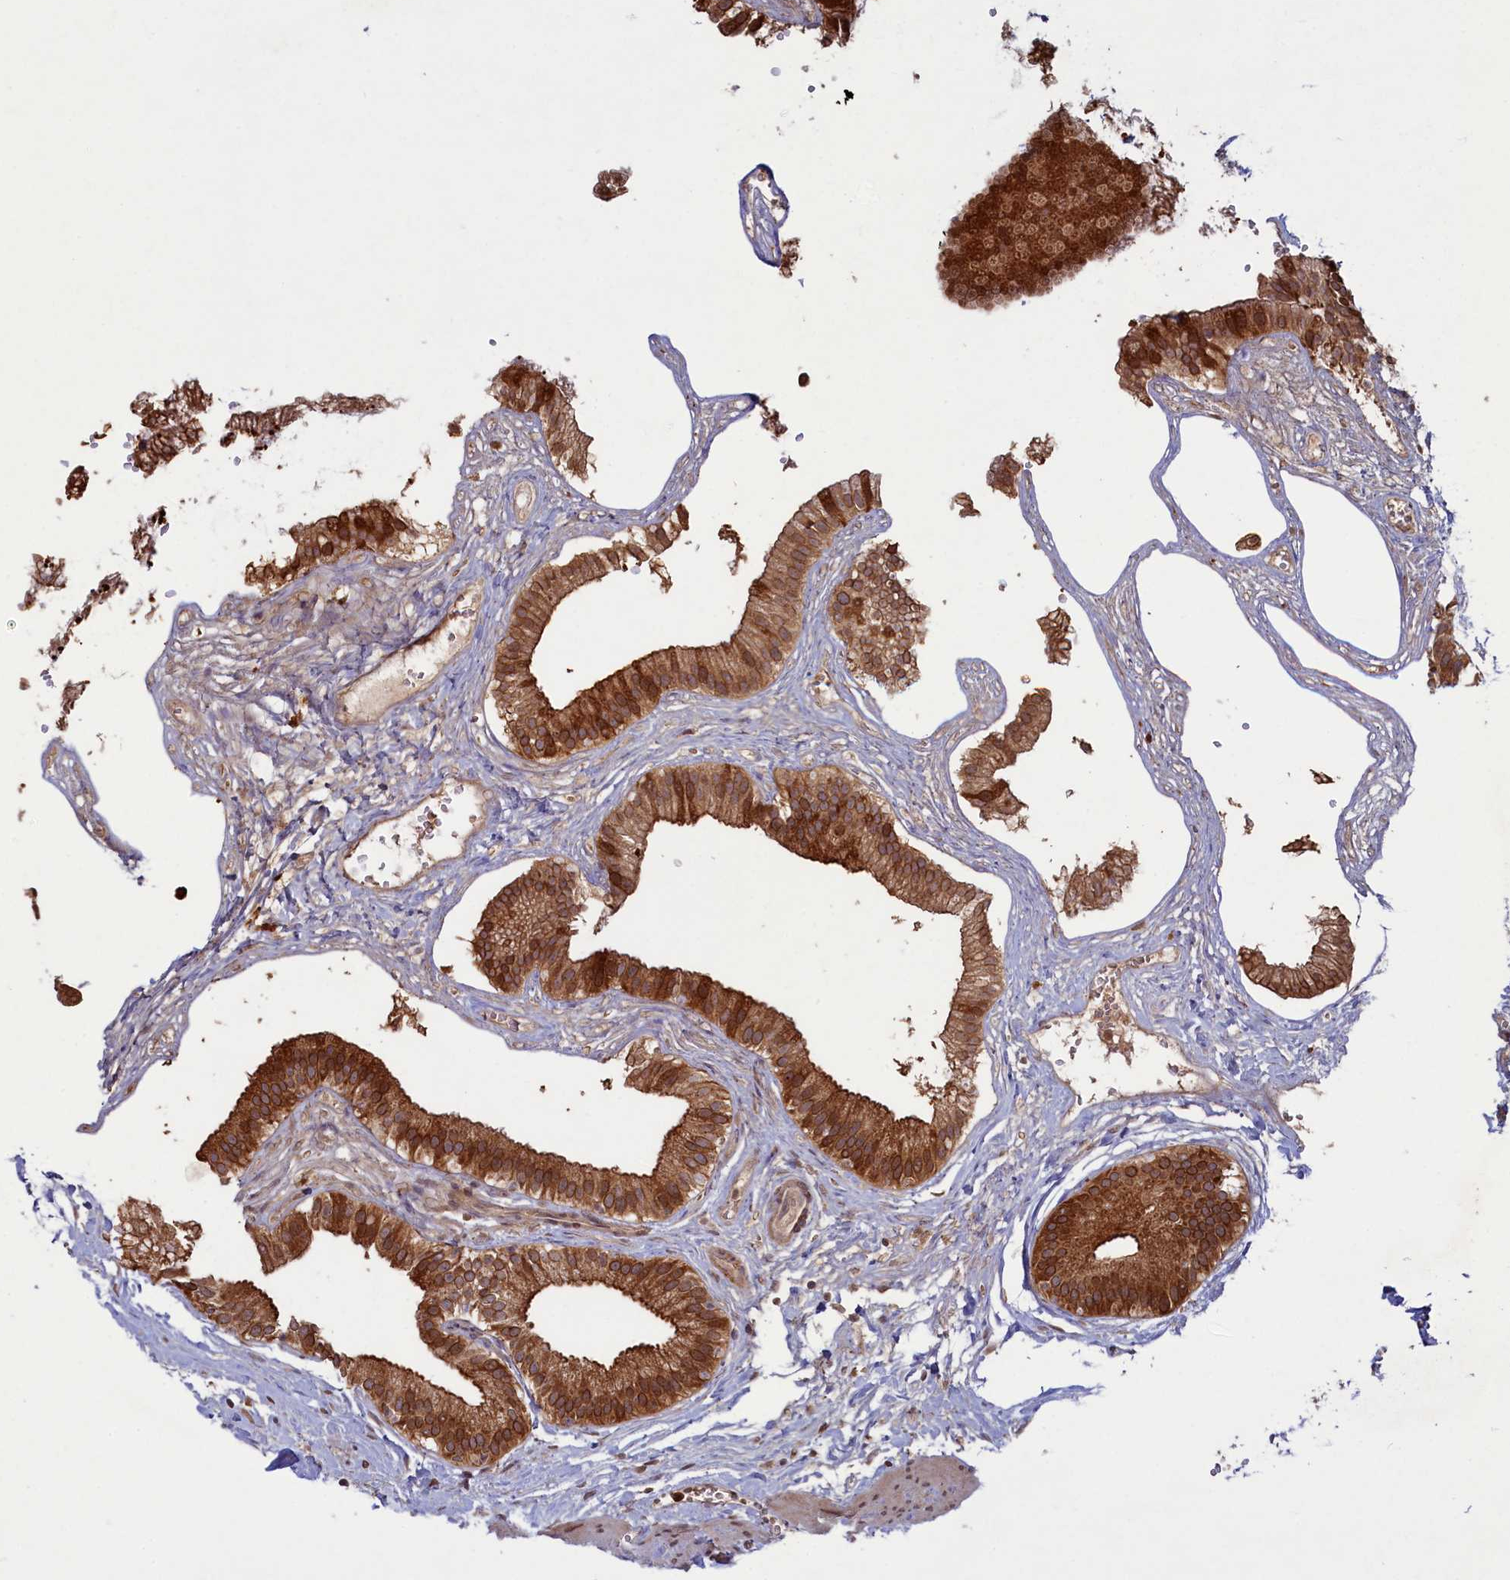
{"staining": {"intensity": "strong", "quantity": ">75%", "location": "cytoplasmic/membranous,nuclear"}, "tissue": "gallbladder", "cell_type": "Glandular cells", "image_type": "normal", "snomed": [{"axis": "morphology", "description": "Normal tissue, NOS"}, {"axis": "topography", "description": "Gallbladder"}], "caption": "Immunohistochemical staining of unremarkable human gallbladder shows high levels of strong cytoplasmic/membranous,nuclear staining in about >75% of glandular cells. (brown staining indicates protein expression, while blue staining denotes nuclei).", "gene": "NAE1", "patient": {"sex": "female", "age": 54}}